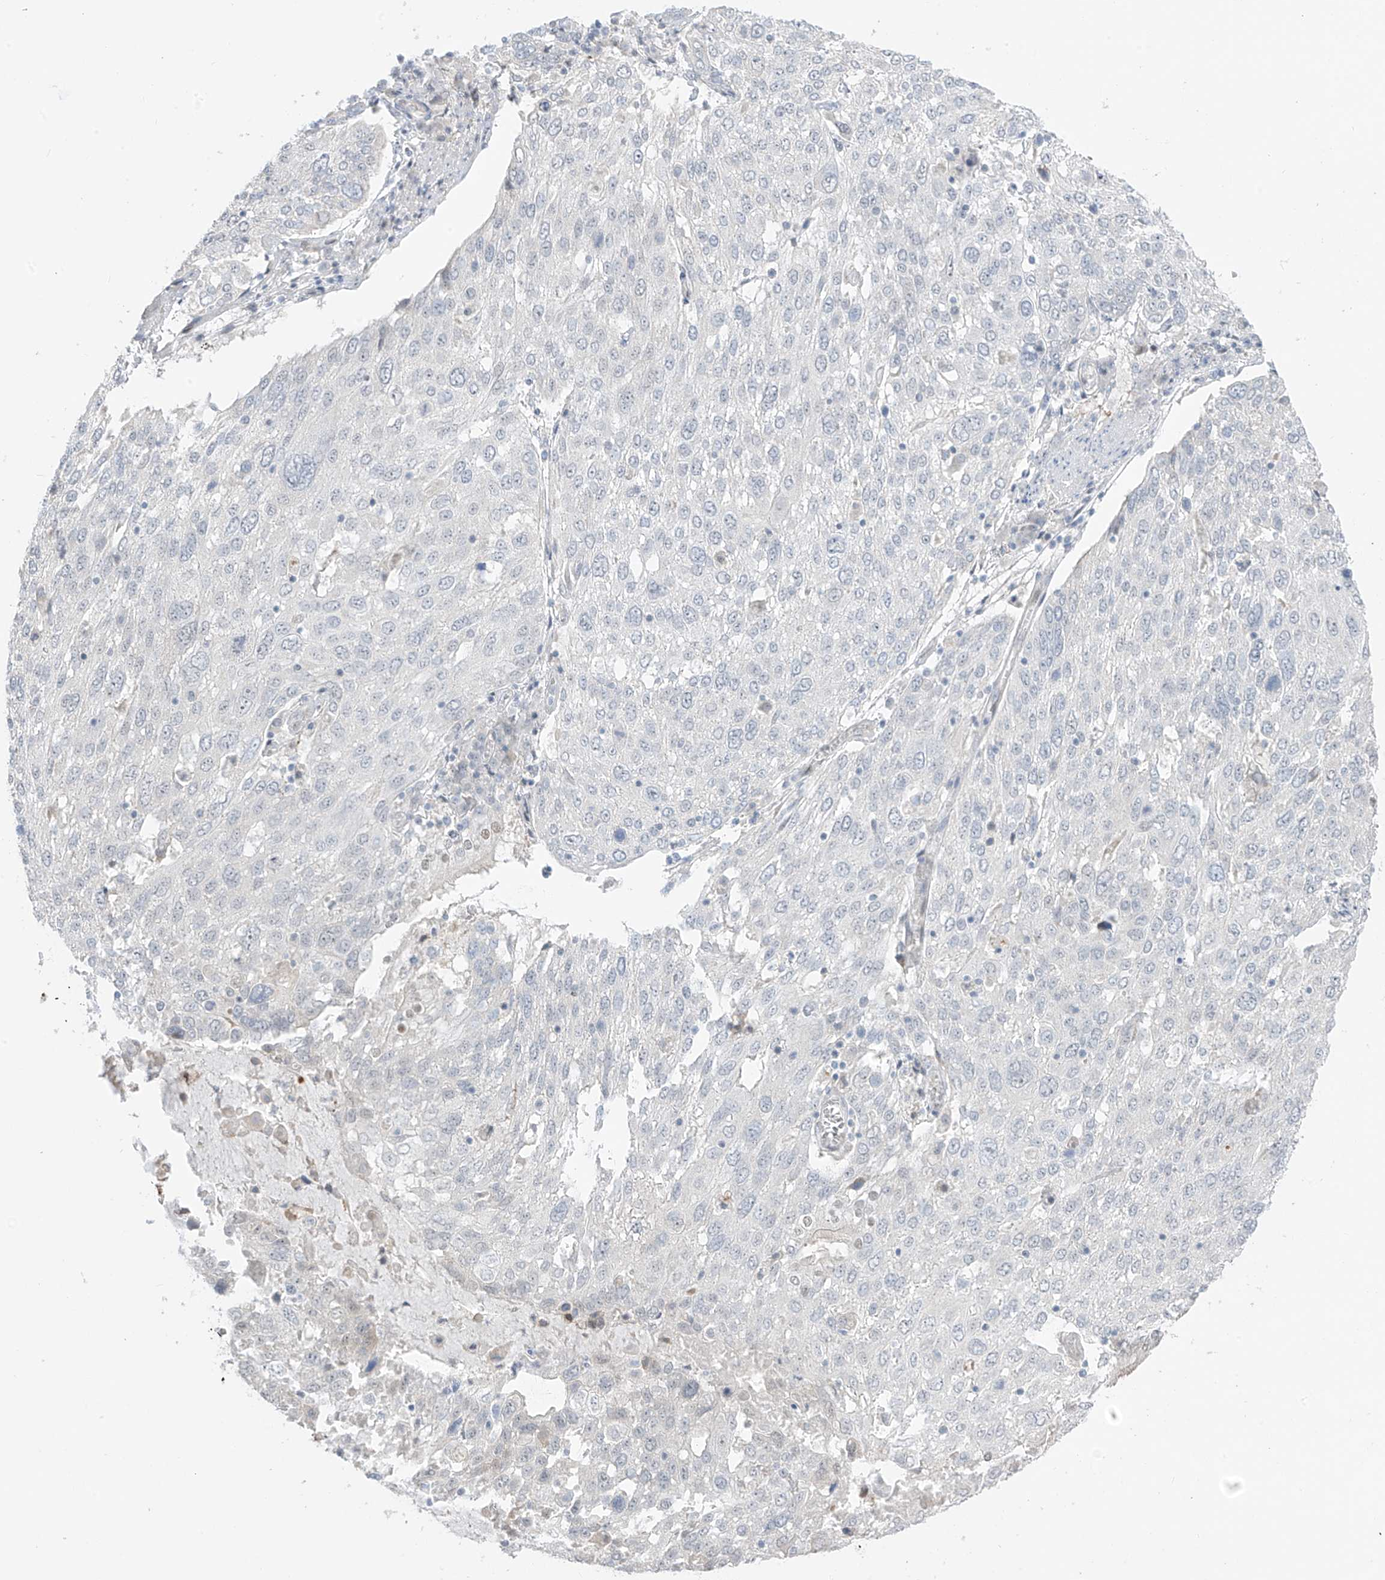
{"staining": {"intensity": "negative", "quantity": "none", "location": "none"}, "tissue": "lung cancer", "cell_type": "Tumor cells", "image_type": "cancer", "snomed": [{"axis": "morphology", "description": "Squamous cell carcinoma, NOS"}, {"axis": "topography", "description": "Lung"}], "caption": "A high-resolution micrograph shows immunohistochemistry (IHC) staining of lung cancer (squamous cell carcinoma), which shows no significant positivity in tumor cells.", "gene": "ASPRV1", "patient": {"sex": "male", "age": 65}}